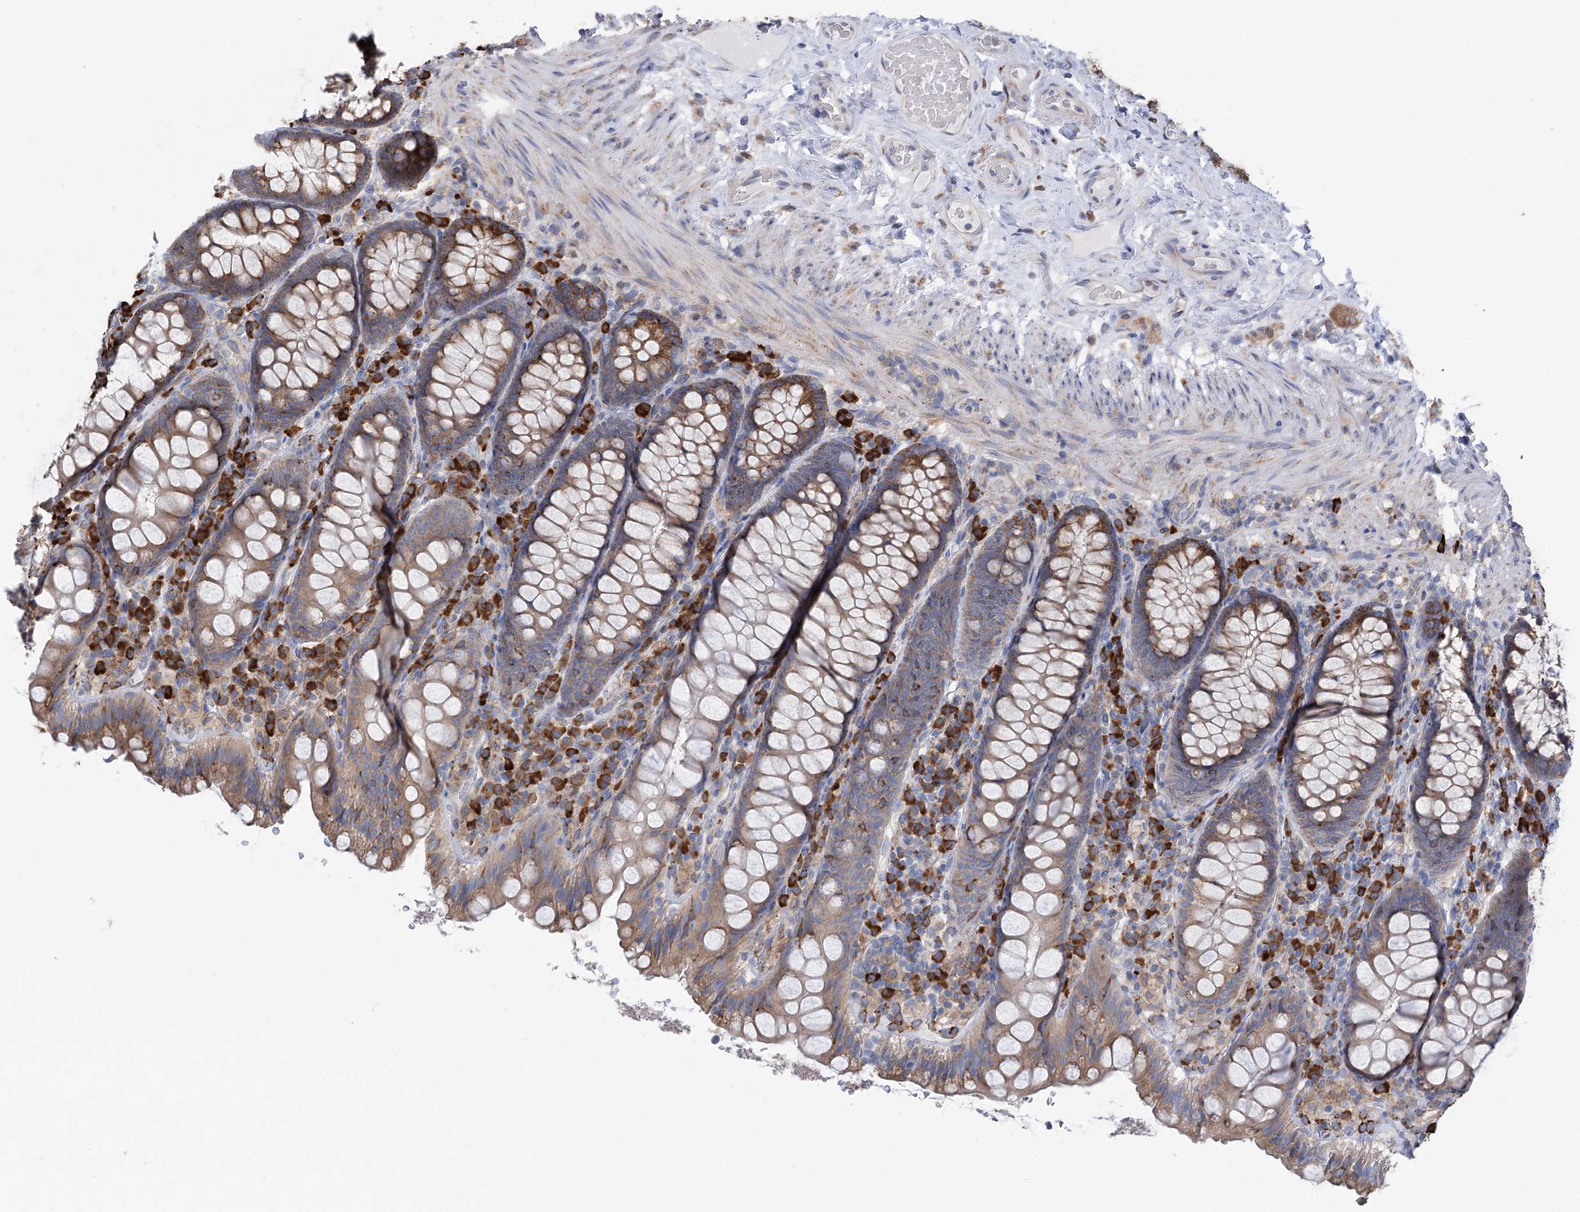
{"staining": {"intensity": "moderate", "quantity": ">75%", "location": "cytoplasmic/membranous"}, "tissue": "rectum", "cell_type": "Glandular cells", "image_type": "normal", "snomed": [{"axis": "morphology", "description": "Normal tissue, NOS"}, {"axis": "topography", "description": "Rectum"}], "caption": "This micrograph demonstrates immunohistochemistry (IHC) staining of benign human rectum, with medium moderate cytoplasmic/membranous expression in approximately >75% of glandular cells.", "gene": "METTL24", "patient": {"sex": "male", "age": 83}}